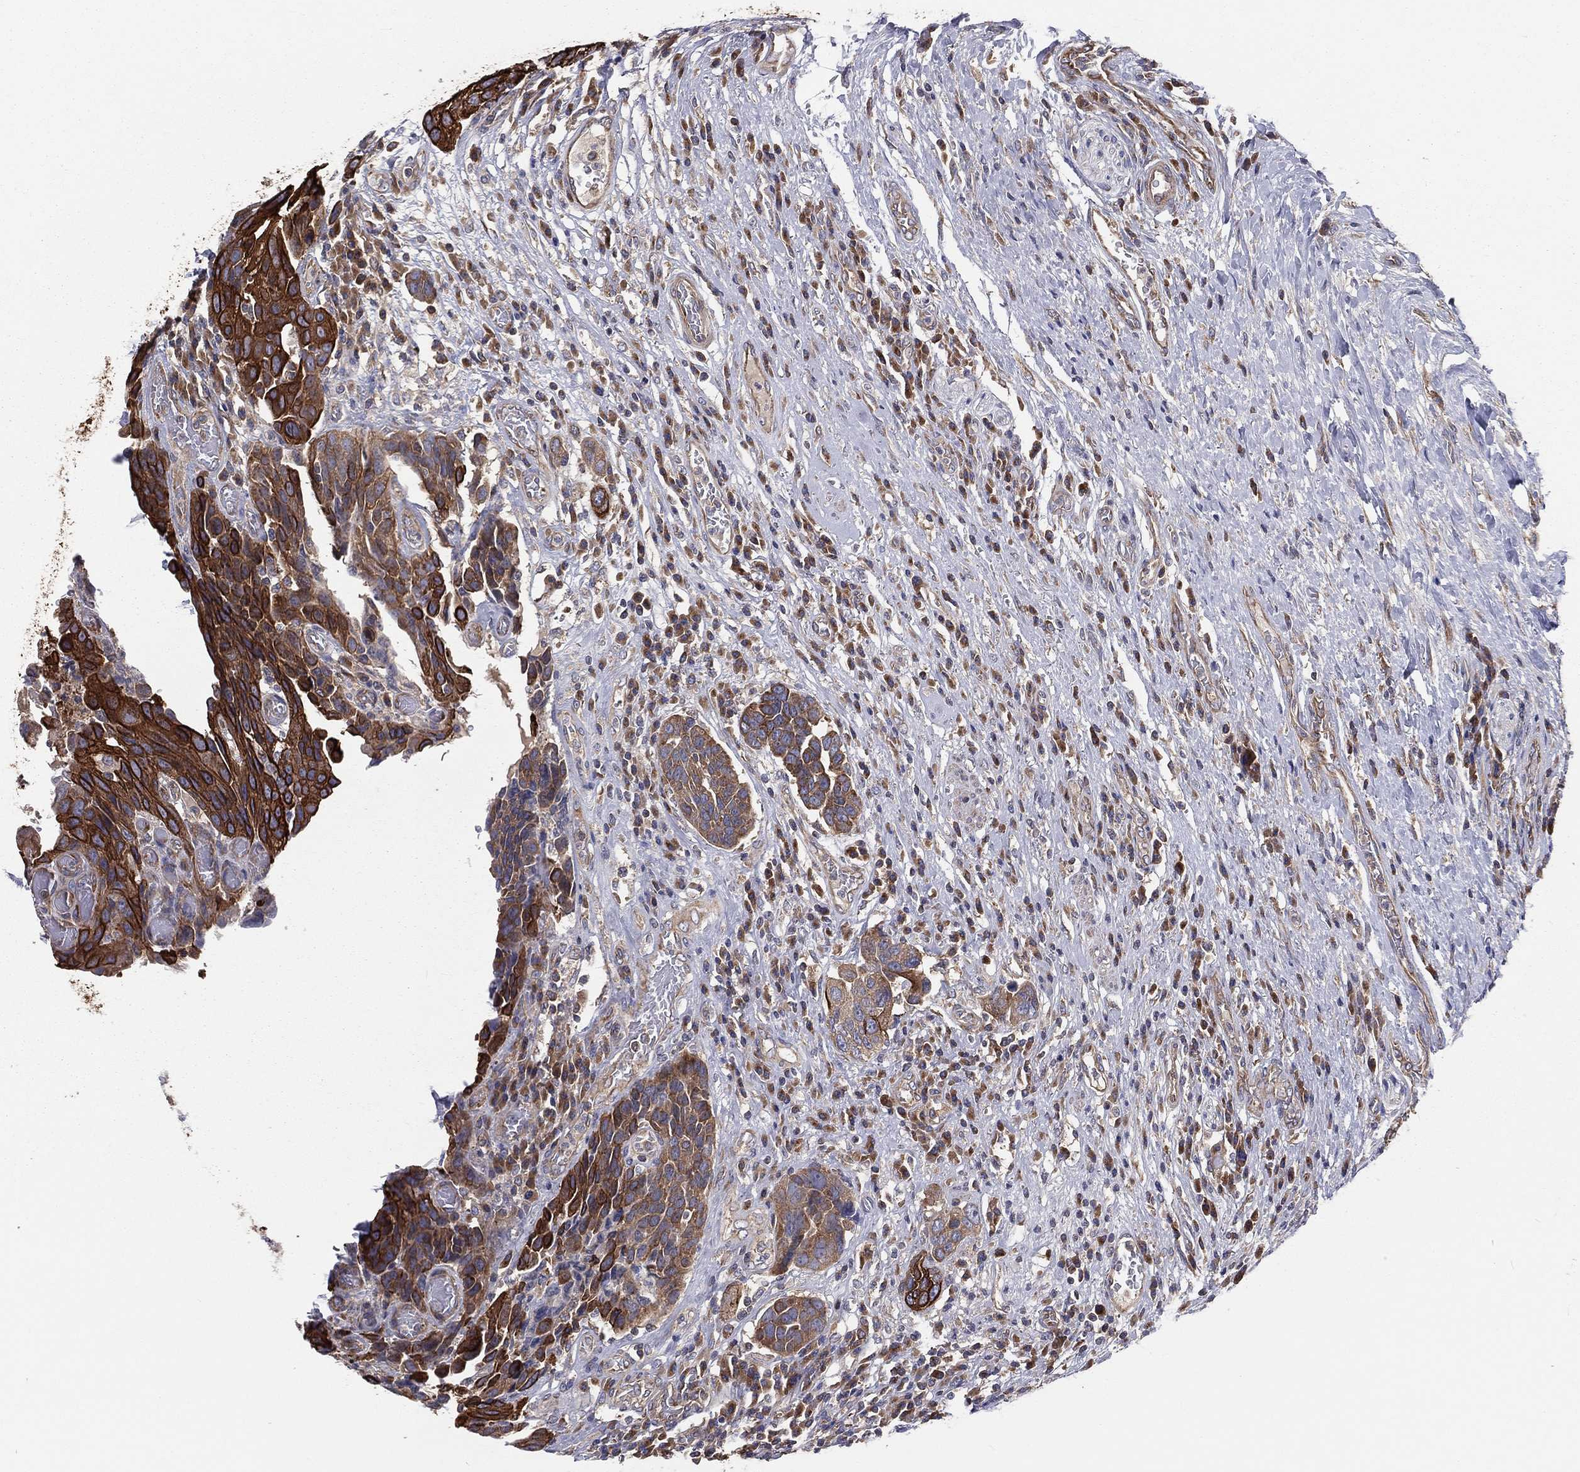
{"staining": {"intensity": "strong", "quantity": "25%-75%", "location": "cytoplasmic/membranous"}, "tissue": "urothelial cancer", "cell_type": "Tumor cells", "image_type": "cancer", "snomed": [{"axis": "morphology", "description": "Urothelial carcinoma, High grade"}, {"axis": "topography", "description": "Urinary bladder"}], "caption": "Immunohistochemistry (IHC) histopathology image of neoplastic tissue: high-grade urothelial carcinoma stained using IHC exhibits high levels of strong protein expression localized specifically in the cytoplasmic/membranous of tumor cells, appearing as a cytoplasmic/membranous brown color.", "gene": "EIF2B5", "patient": {"sex": "female", "age": 70}}